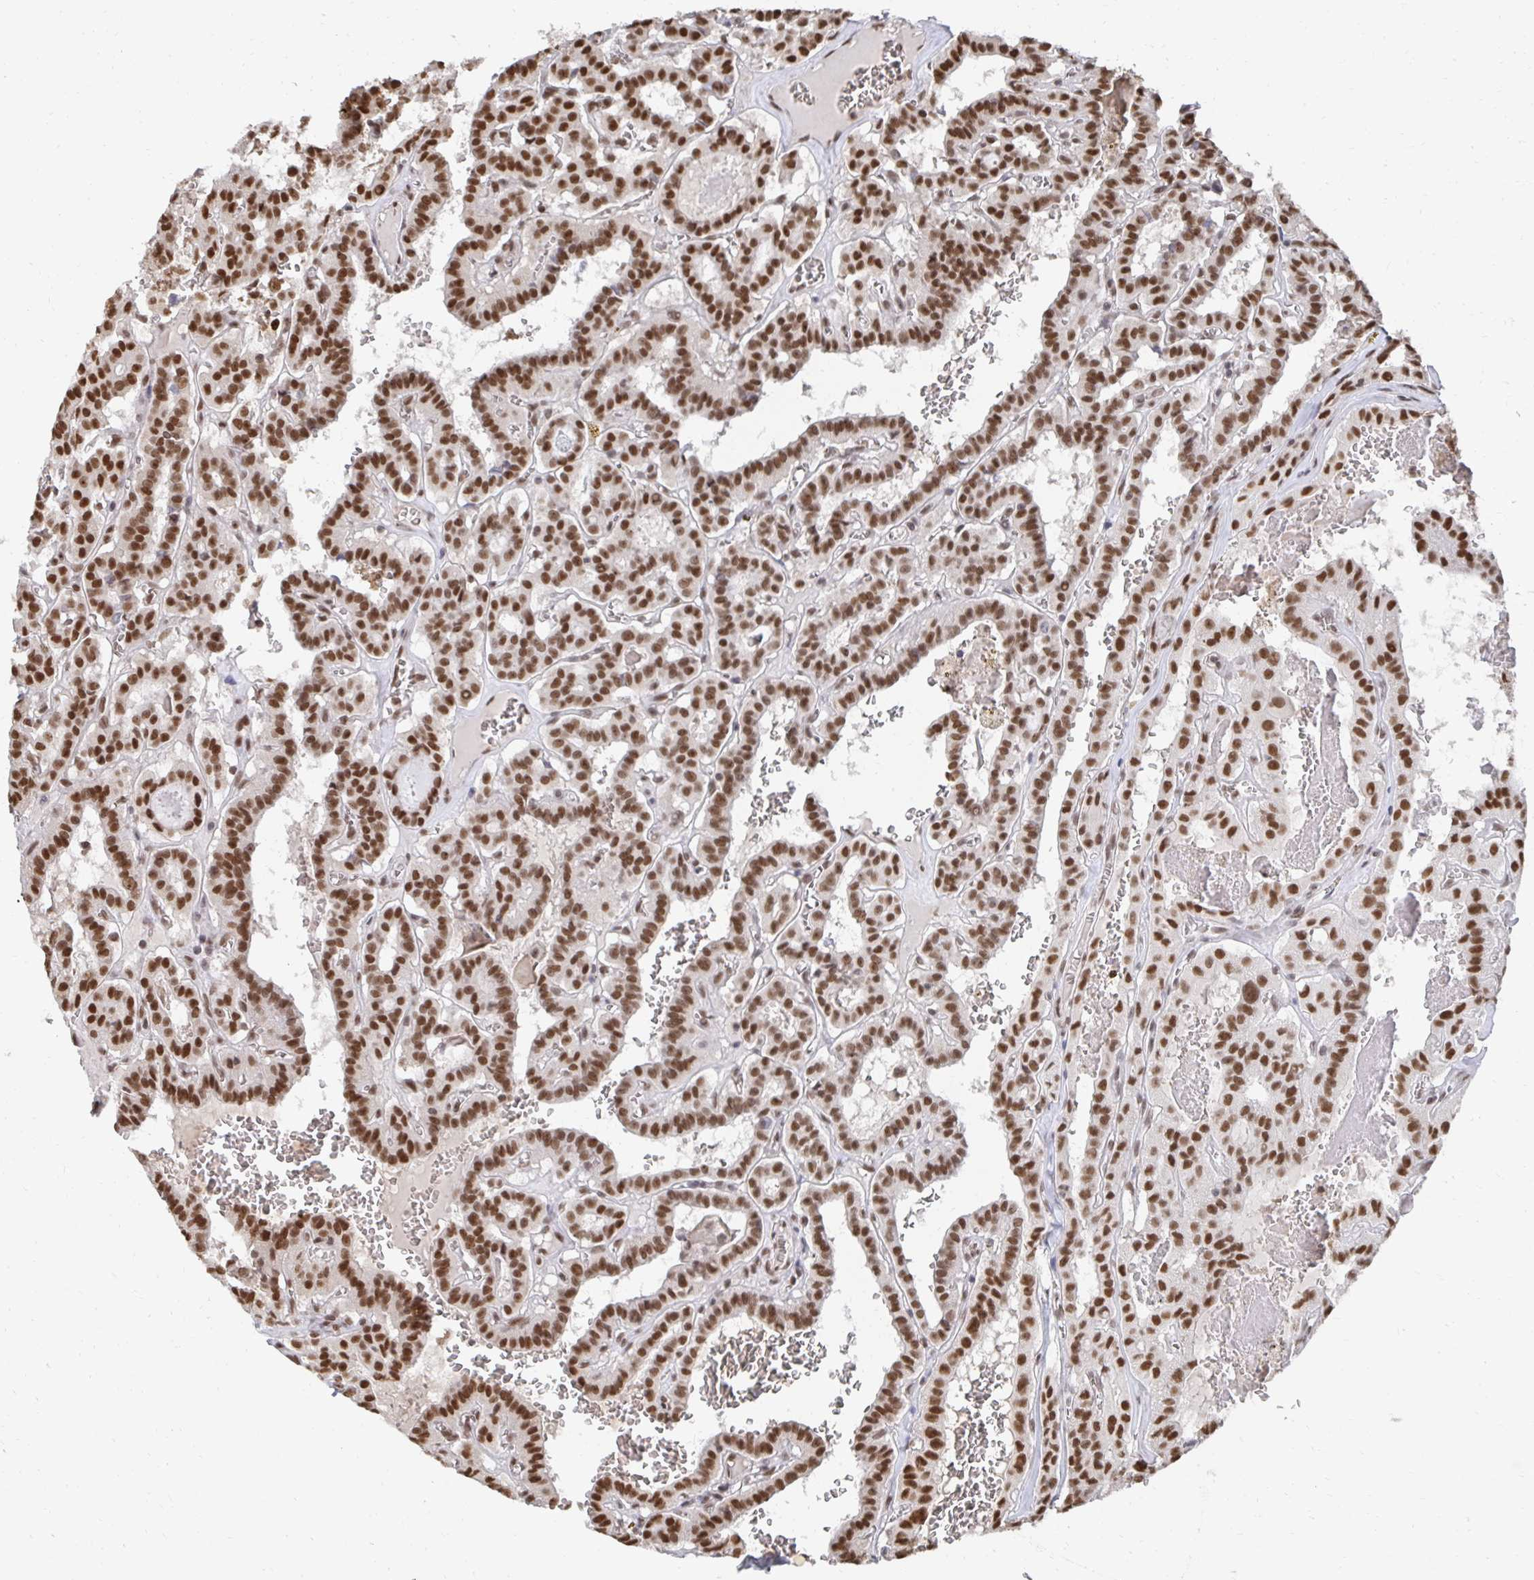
{"staining": {"intensity": "strong", "quantity": ">75%", "location": "nuclear"}, "tissue": "thyroid cancer", "cell_type": "Tumor cells", "image_type": "cancer", "snomed": [{"axis": "morphology", "description": "Papillary adenocarcinoma, NOS"}, {"axis": "topography", "description": "Thyroid gland"}], "caption": "Protein staining displays strong nuclear positivity in about >75% of tumor cells in papillary adenocarcinoma (thyroid).", "gene": "GTF3C6", "patient": {"sex": "female", "age": 21}}